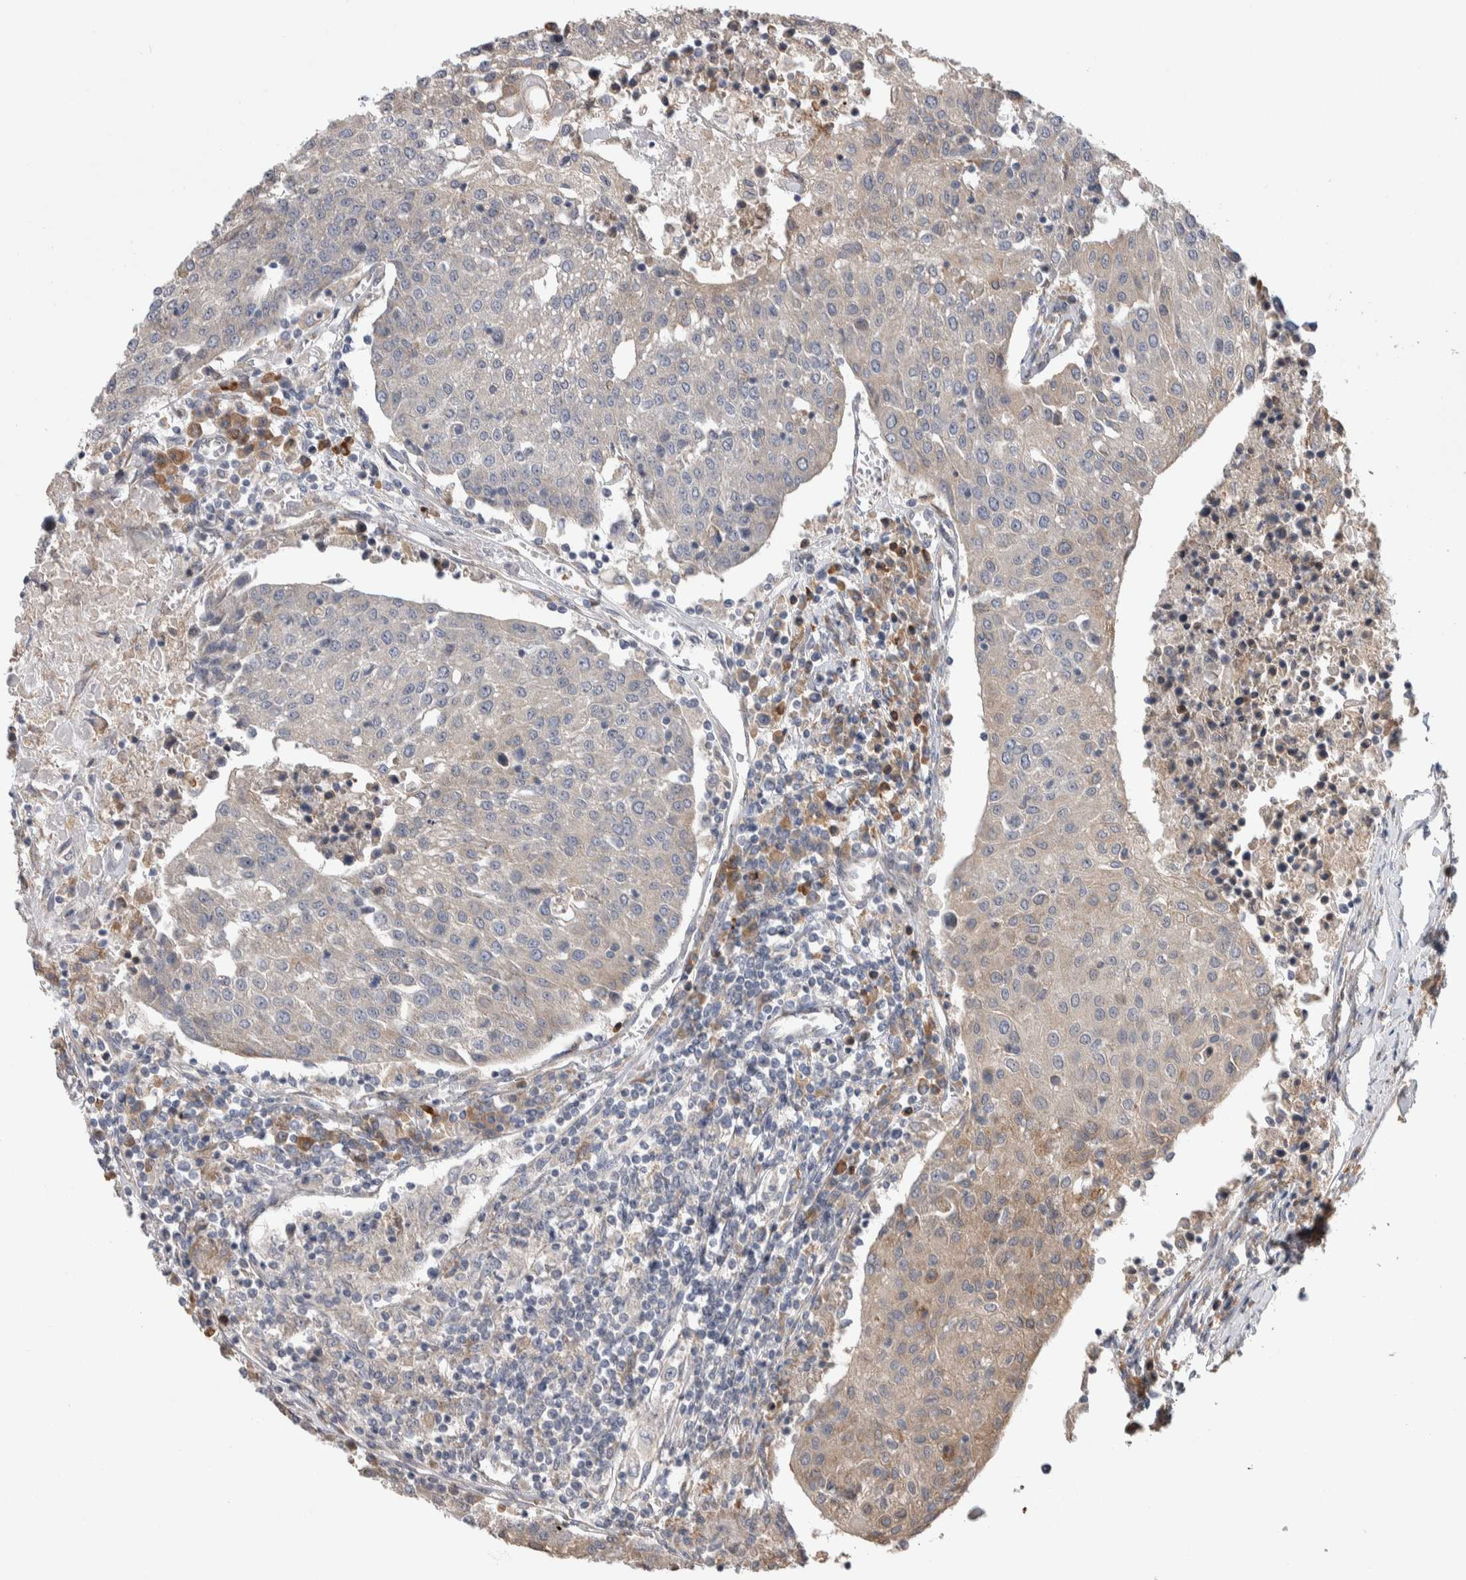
{"staining": {"intensity": "negative", "quantity": "none", "location": "none"}, "tissue": "urothelial cancer", "cell_type": "Tumor cells", "image_type": "cancer", "snomed": [{"axis": "morphology", "description": "Urothelial carcinoma, High grade"}, {"axis": "topography", "description": "Urinary bladder"}], "caption": "Histopathology image shows no protein expression in tumor cells of high-grade urothelial carcinoma tissue. Brightfield microscopy of IHC stained with DAB (3,3'-diaminobenzidine) (brown) and hematoxylin (blue), captured at high magnification.", "gene": "IBTK", "patient": {"sex": "female", "age": 85}}